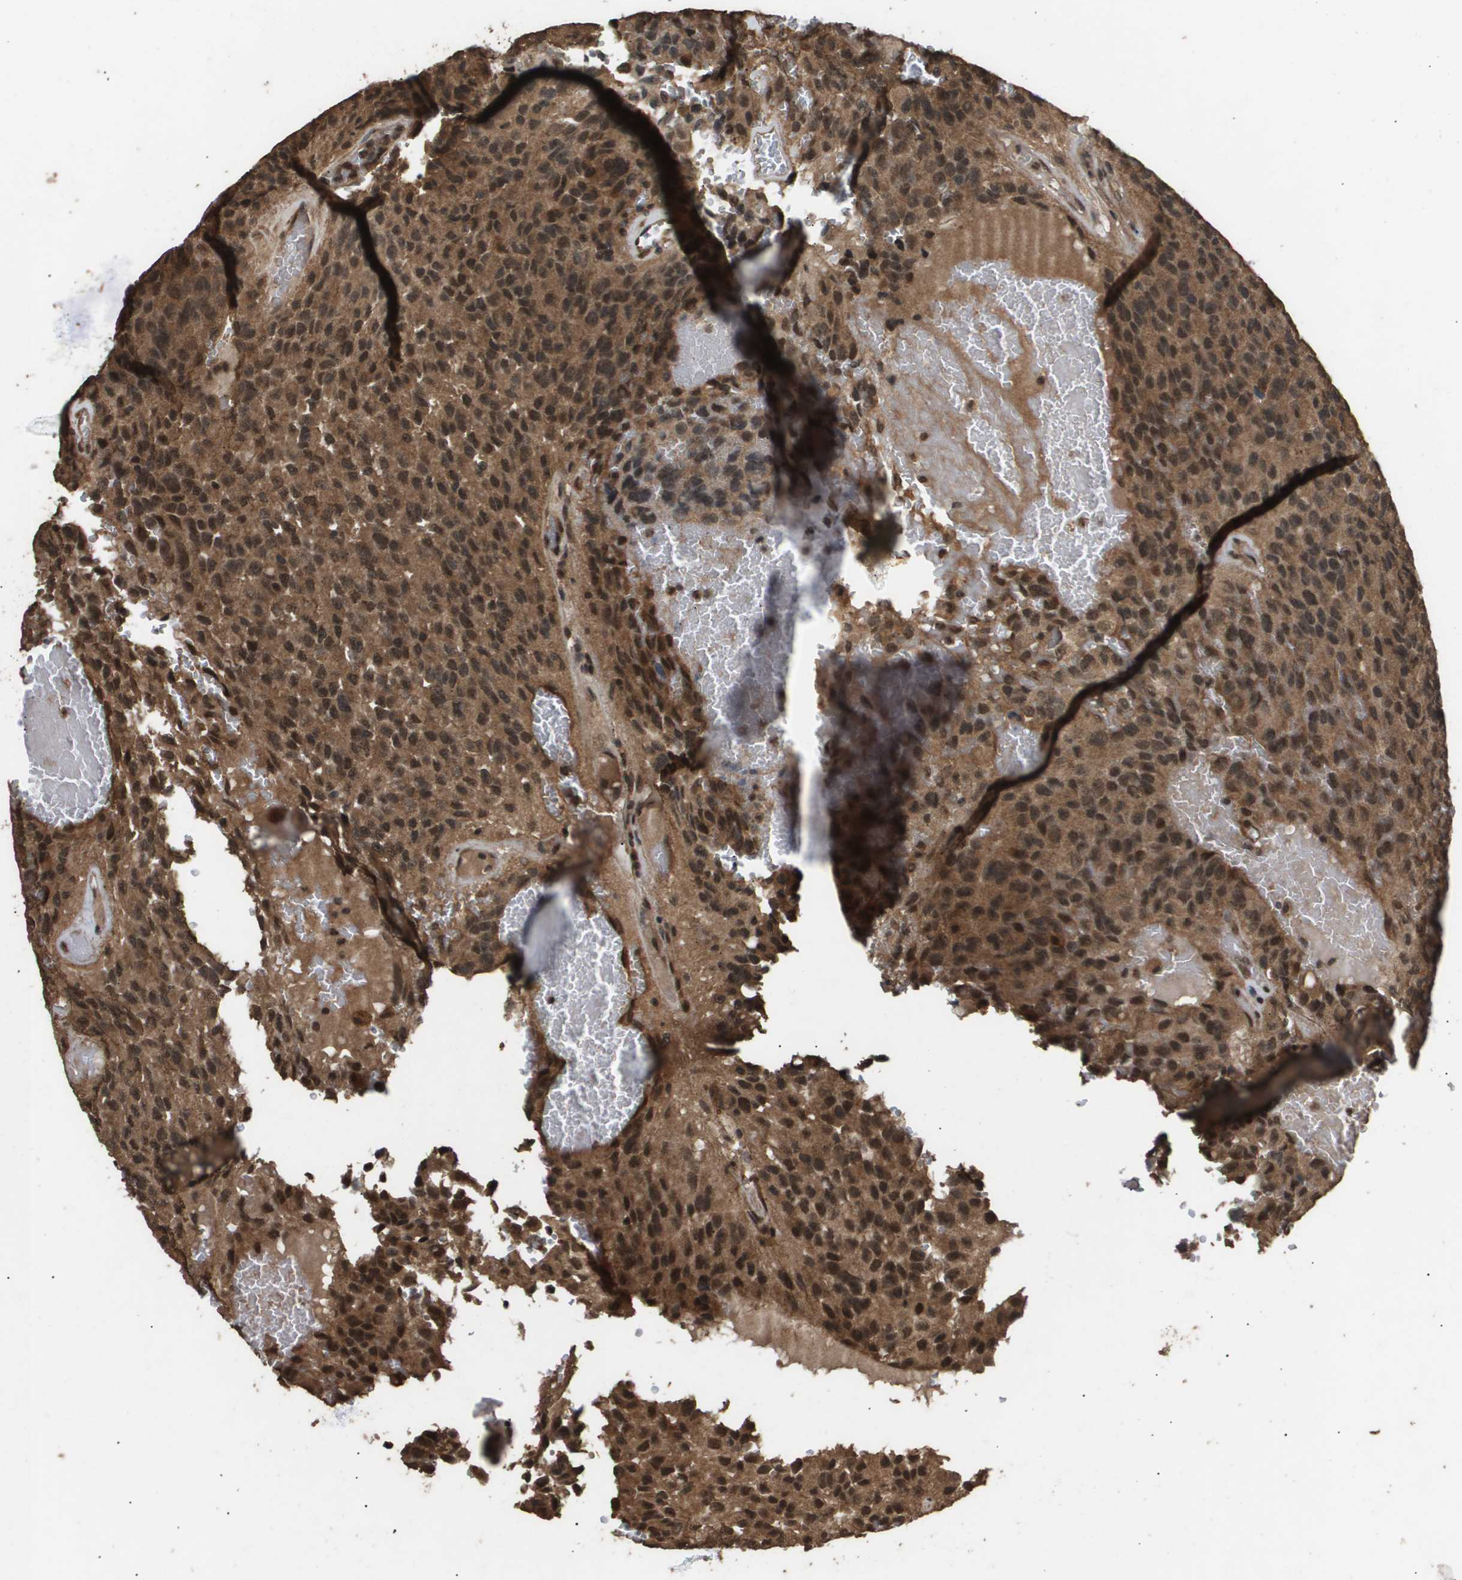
{"staining": {"intensity": "strong", "quantity": ">75%", "location": "cytoplasmic/membranous,nuclear"}, "tissue": "glioma", "cell_type": "Tumor cells", "image_type": "cancer", "snomed": [{"axis": "morphology", "description": "Glioma, malignant, High grade"}, {"axis": "topography", "description": "Brain"}], "caption": "An immunohistochemistry (IHC) histopathology image of neoplastic tissue is shown. Protein staining in brown highlights strong cytoplasmic/membranous and nuclear positivity in high-grade glioma (malignant) within tumor cells.", "gene": "ING1", "patient": {"sex": "male", "age": 32}}